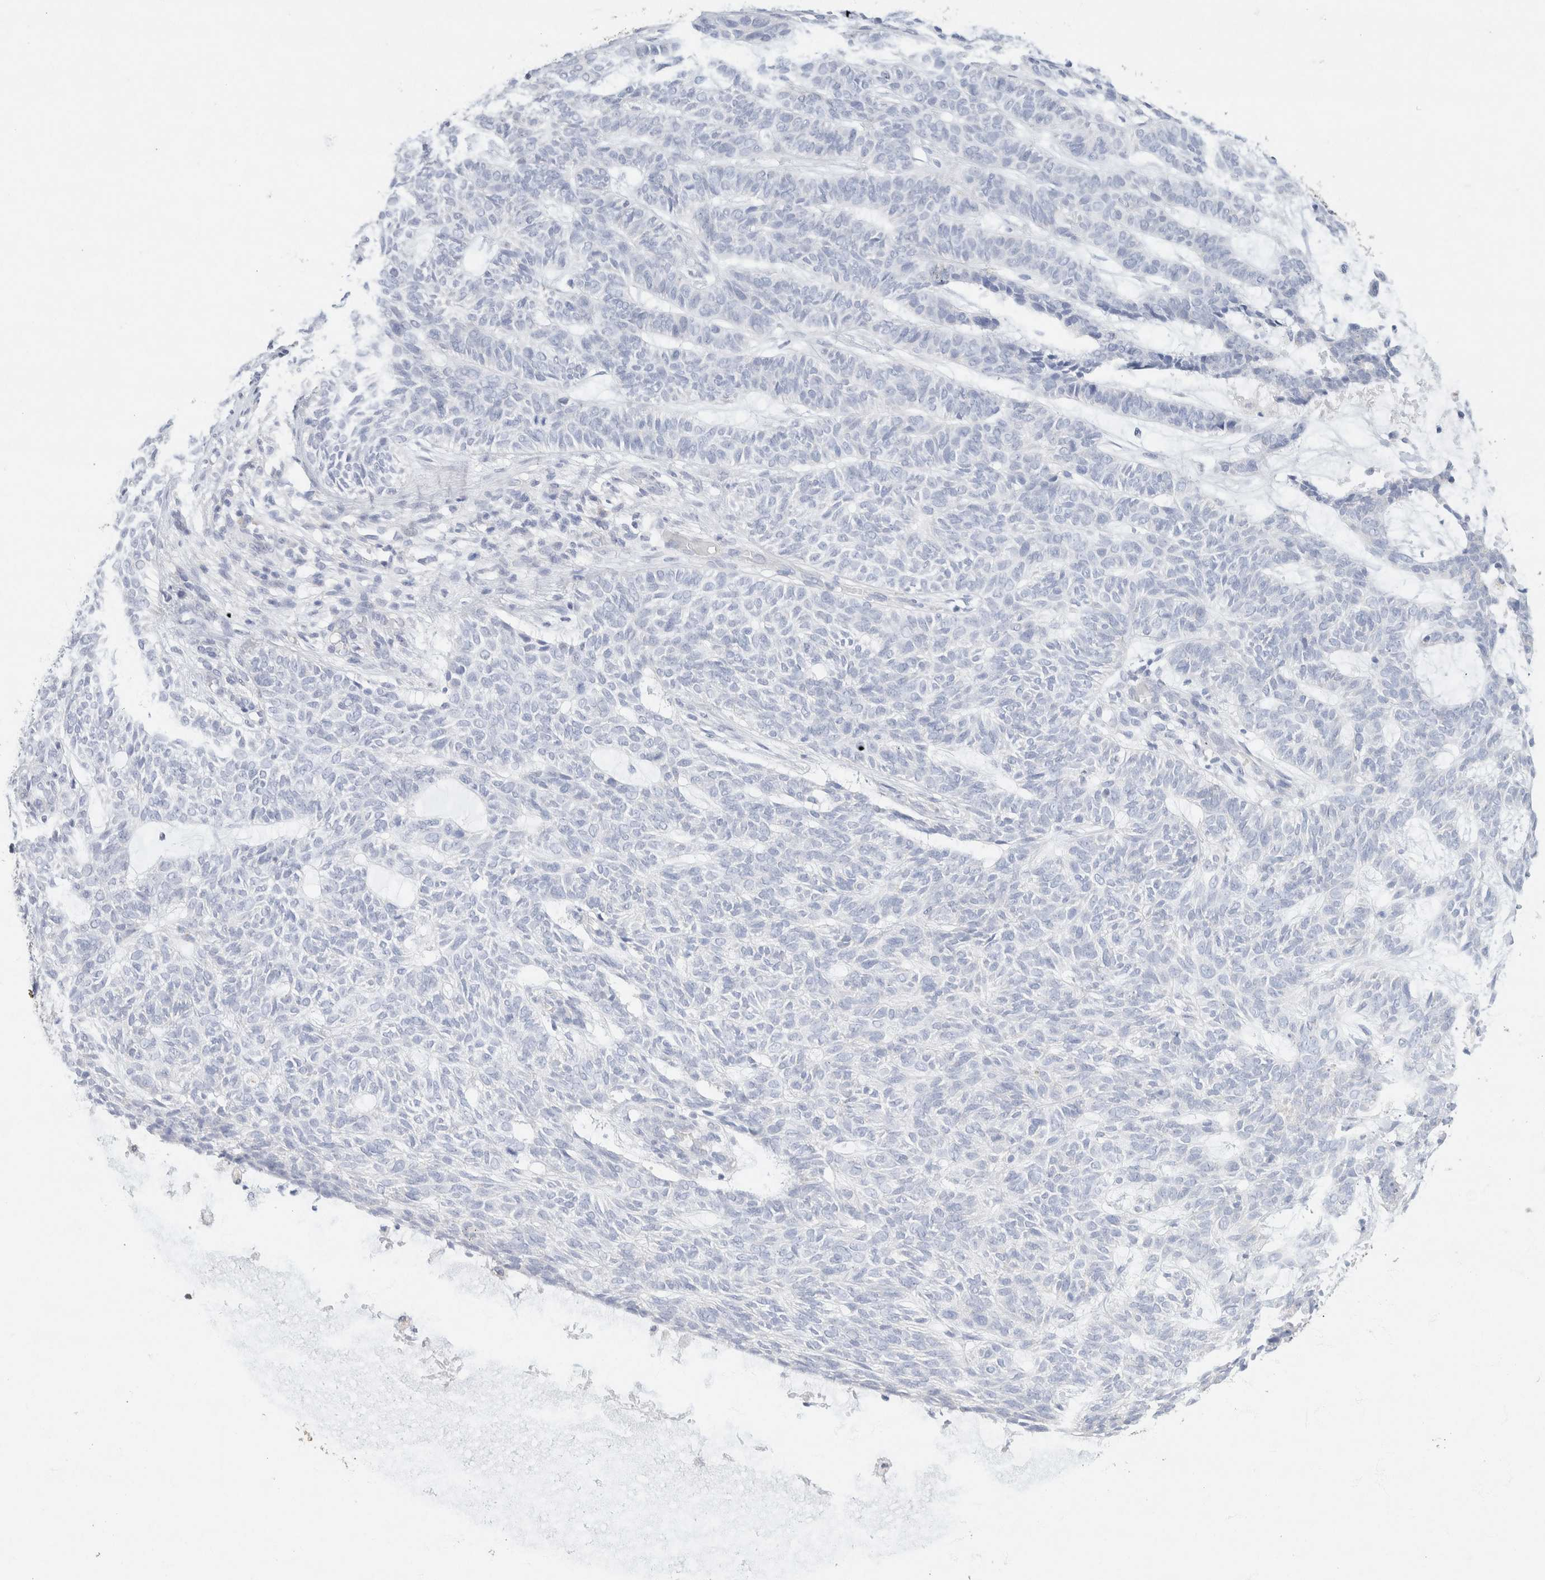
{"staining": {"intensity": "negative", "quantity": "none", "location": "none"}, "tissue": "skin cancer", "cell_type": "Tumor cells", "image_type": "cancer", "snomed": [{"axis": "morphology", "description": "Basal cell carcinoma"}, {"axis": "topography", "description": "Skin"}], "caption": "This is a image of immunohistochemistry staining of basal cell carcinoma (skin), which shows no positivity in tumor cells.", "gene": "CA12", "patient": {"sex": "male", "age": 87}}